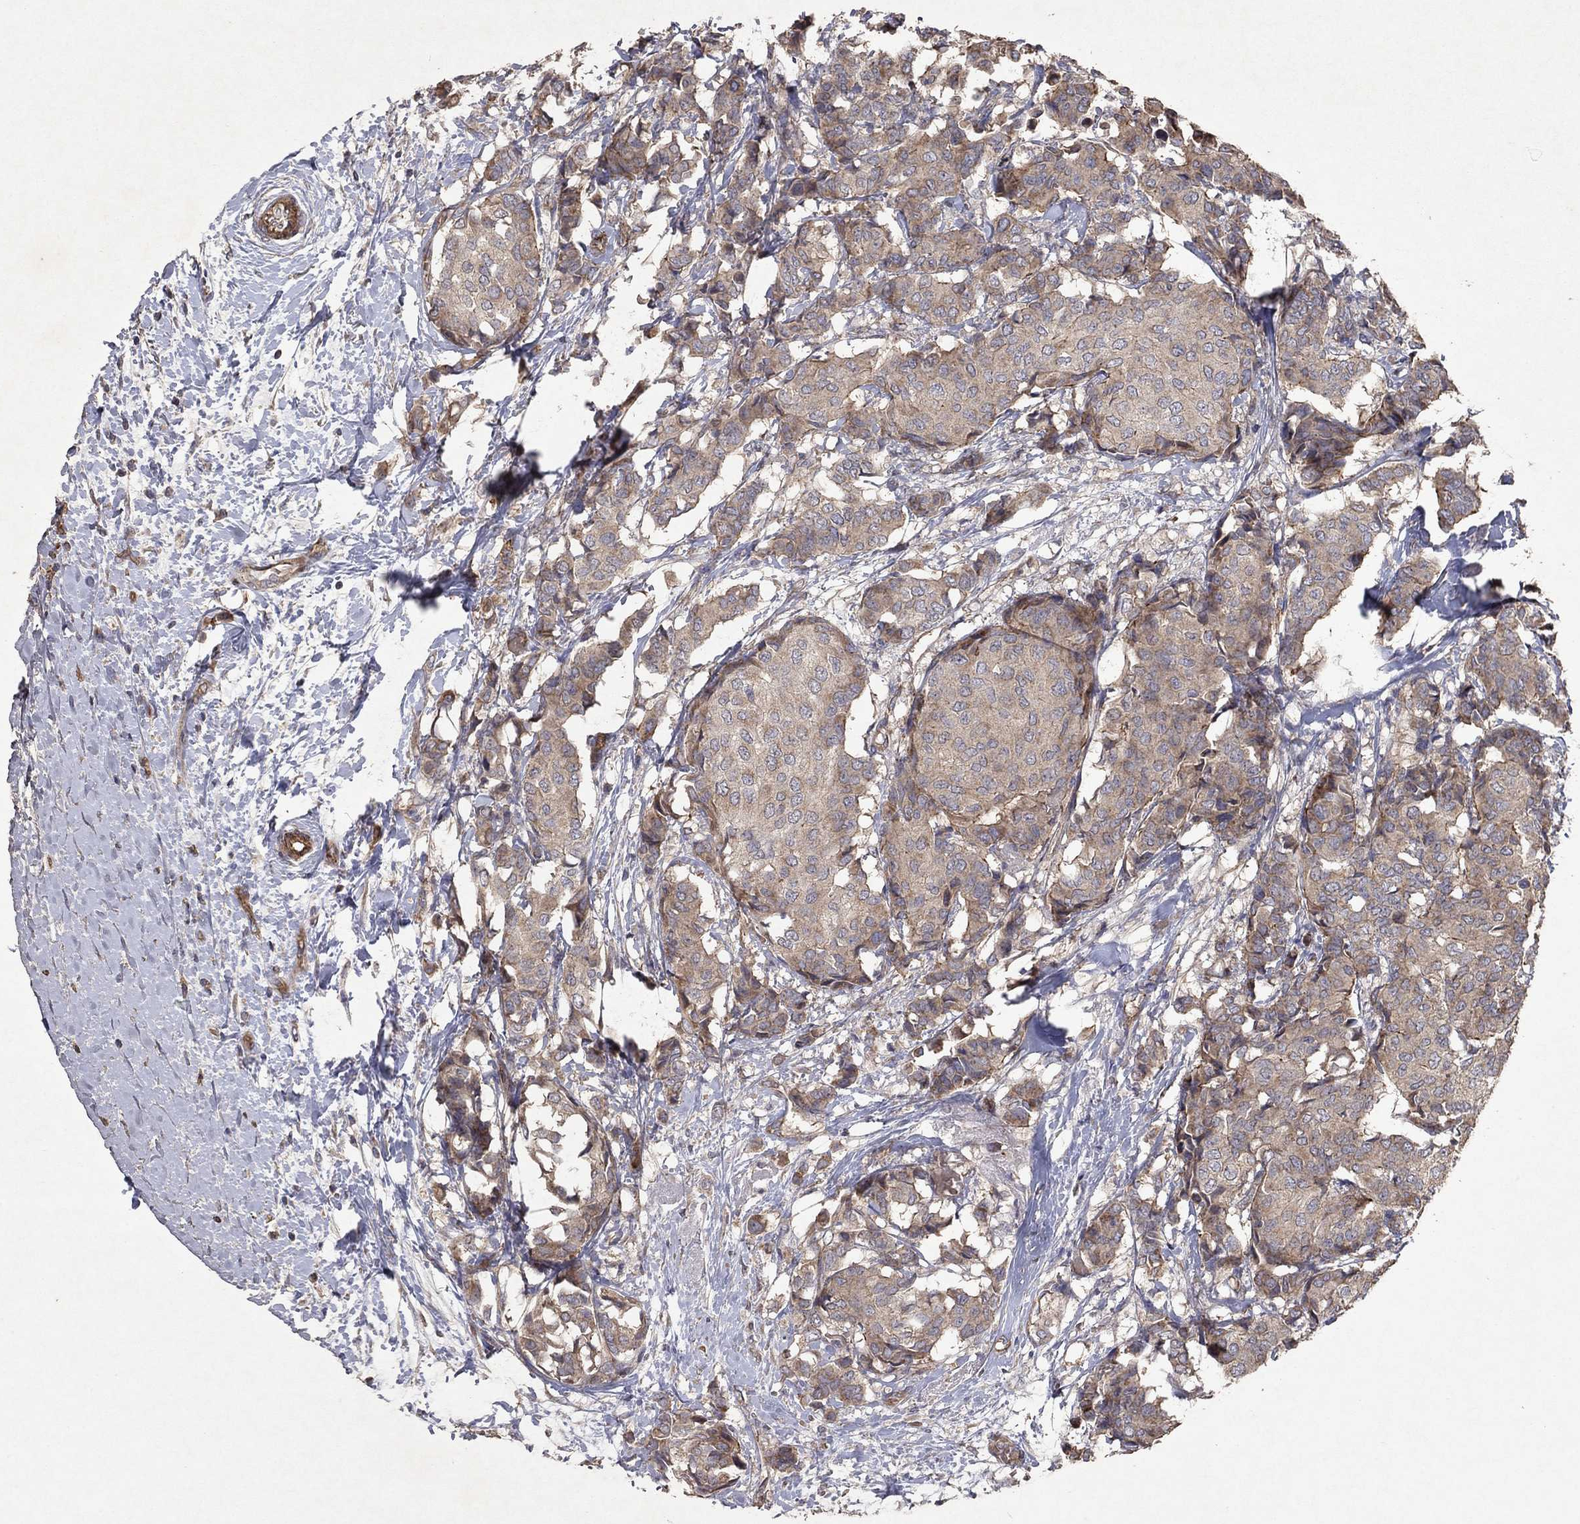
{"staining": {"intensity": "moderate", "quantity": "25%-75%", "location": "cytoplasmic/membranous"}, "tissue": "breast cancer", "cell_type": "Tumor cells", "image_type": "cancer", "snomed": [{"axis": "morphology", "description": "Duct carcinoma"}, {"axis": "topography", "description": "Breast"}], "caption": "IHC of human breast cancer (intraductal carcinoma) demonstrates medium levels of moderate cytoplasmic/membranous expression in approximately 25%-75% of tumor cells. Immunohistochemistry stains the protein of interest in brown and the nuclei are stained blue.", "gene": "FRG1", "patient": {"sex": "female", "age": 75}}